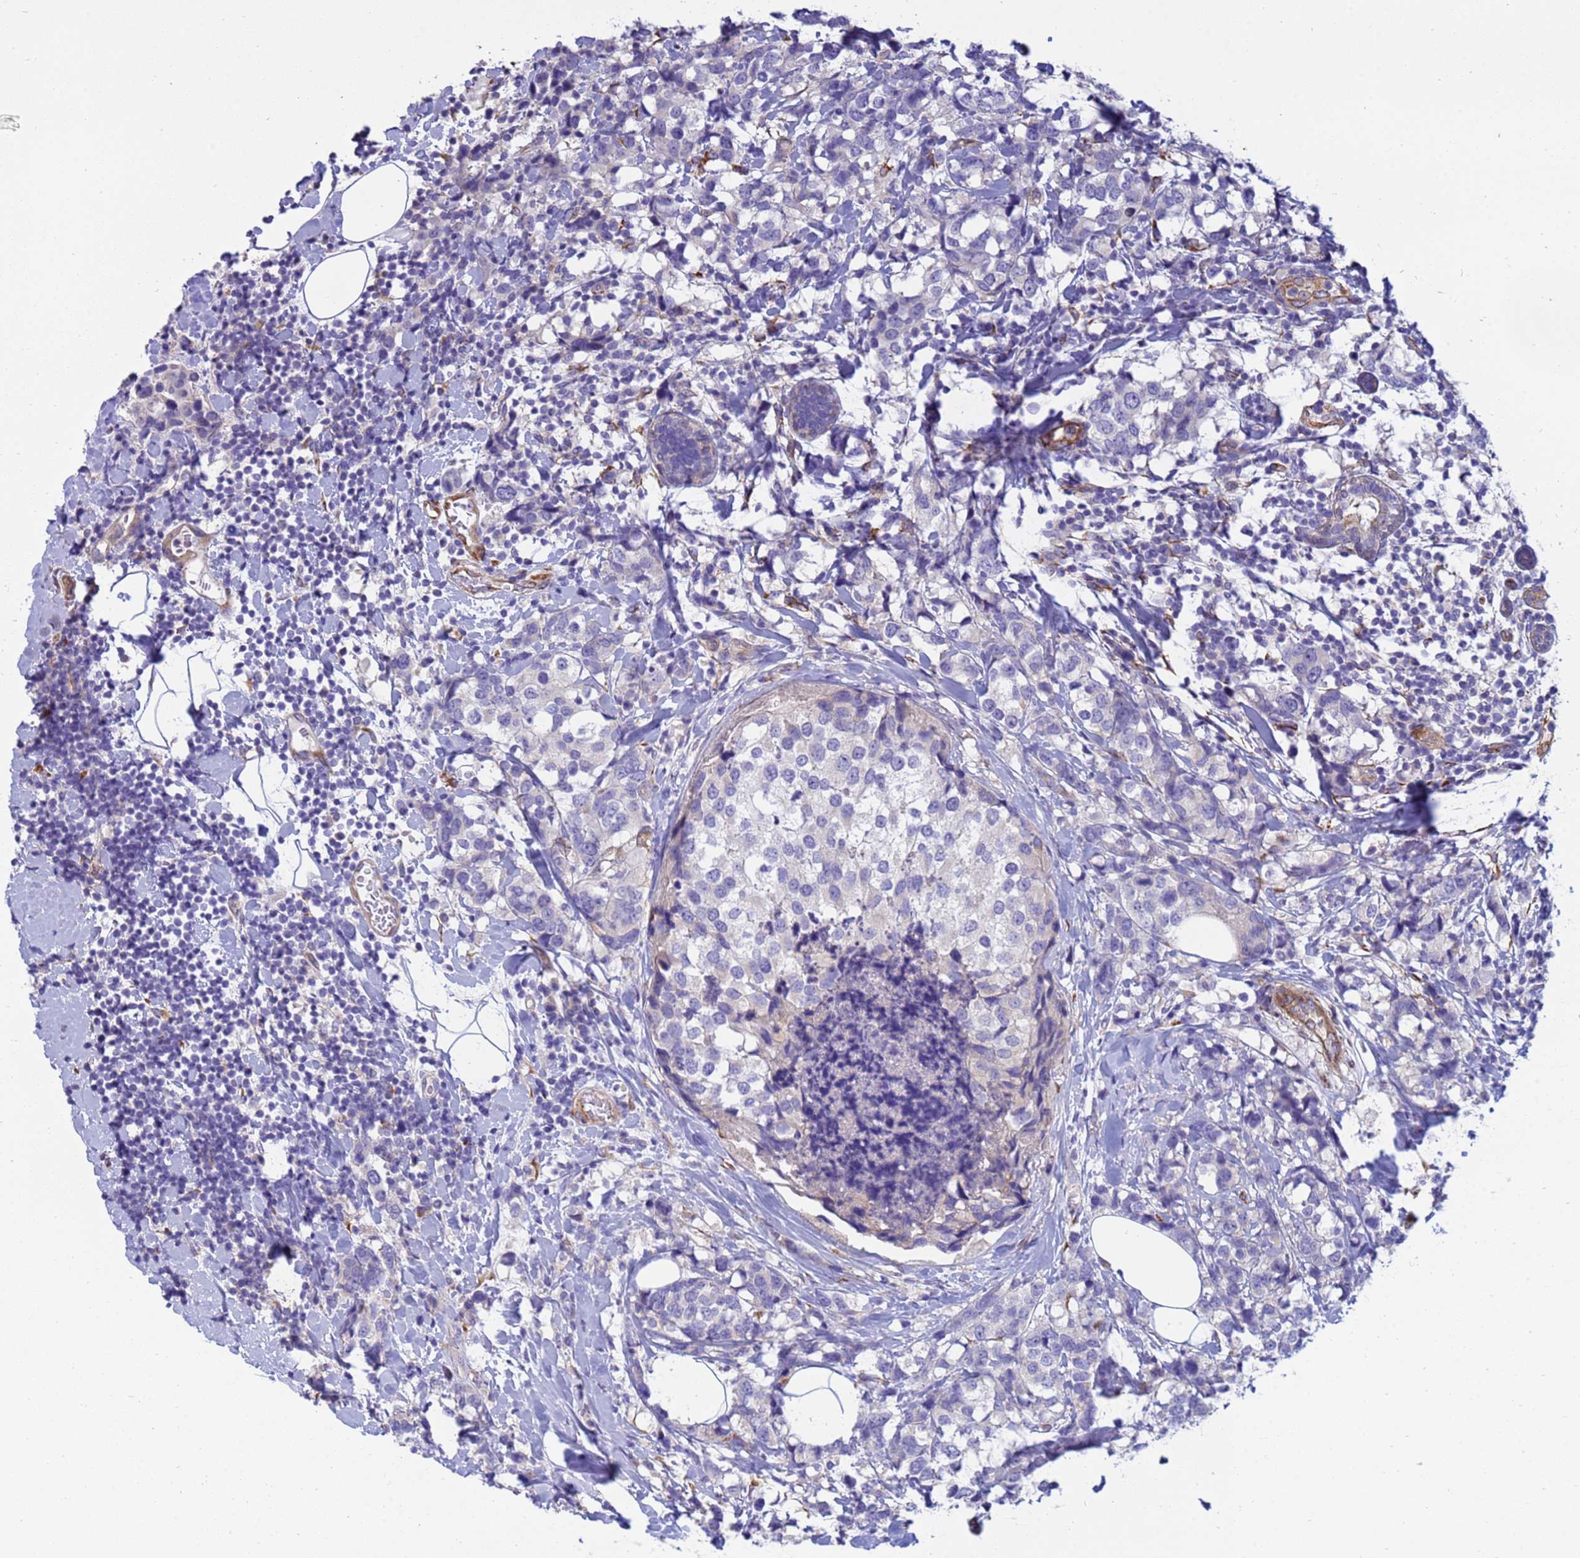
{"staining": {"intensity": "negative", "quantity": "none", "location": "none"}, "tissue": "breast cancer", "cell_type": "Tumor cells", "image_type": "cancer", "snomed": [{"axis": "morphology", "description": "Lobular carcinoma"}, {"axis": "topography", "description": "Breast"}], "caption": "Immunohistochemical staining of breast cancer (lobular carcinoma) displays no significant expression in tumor cells.", "gene": "TRPC6", "patient": {"sex": "female", "age": 59}}